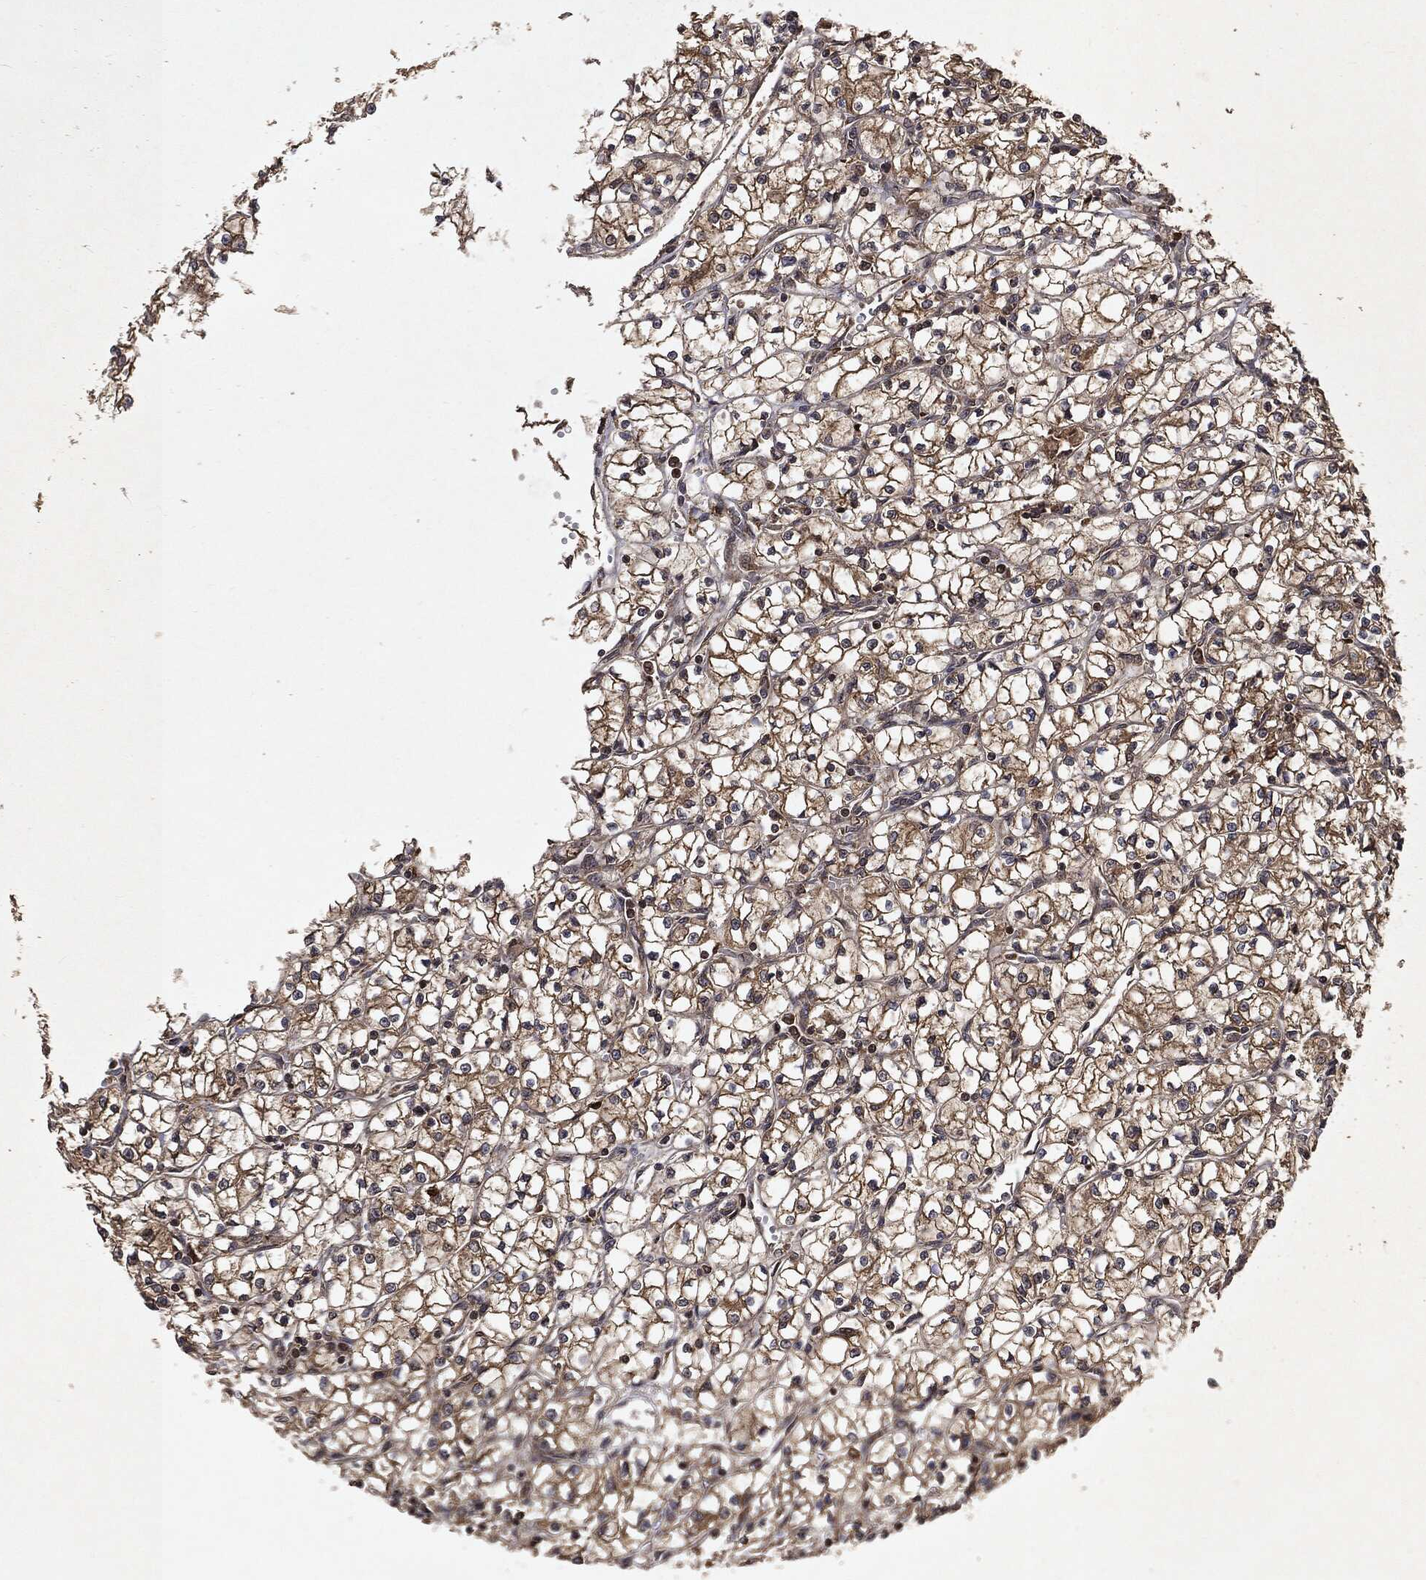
{"staining": {"intensity": "moderate", "quantity": ">75%", "location": "cytoplasmic/membranous"}, "tissue": "renal cancer", "cell_type": "Tumor cells", "image_type": "cancer", "snomed": [{"axis": "morphology", "description": "Adenocarcinoma, NOS"}, {"axis": "topography", "description": "Kidney"}], "caption": "Immunohistochemical staining of human renal adenocarcinoma reveals moderate cytoplasmic/membranous protein positivity in approximately >75% of tumor cells. The staining was performed using DAB (3,3'-diaminobenzidine) to visualize the protein expression in brown, while the nuclei were stained in blue with hematoxylin (Magnification: 20x).", "gene": "ZNF226", "patient": {"sex": "female", "age": 64}}